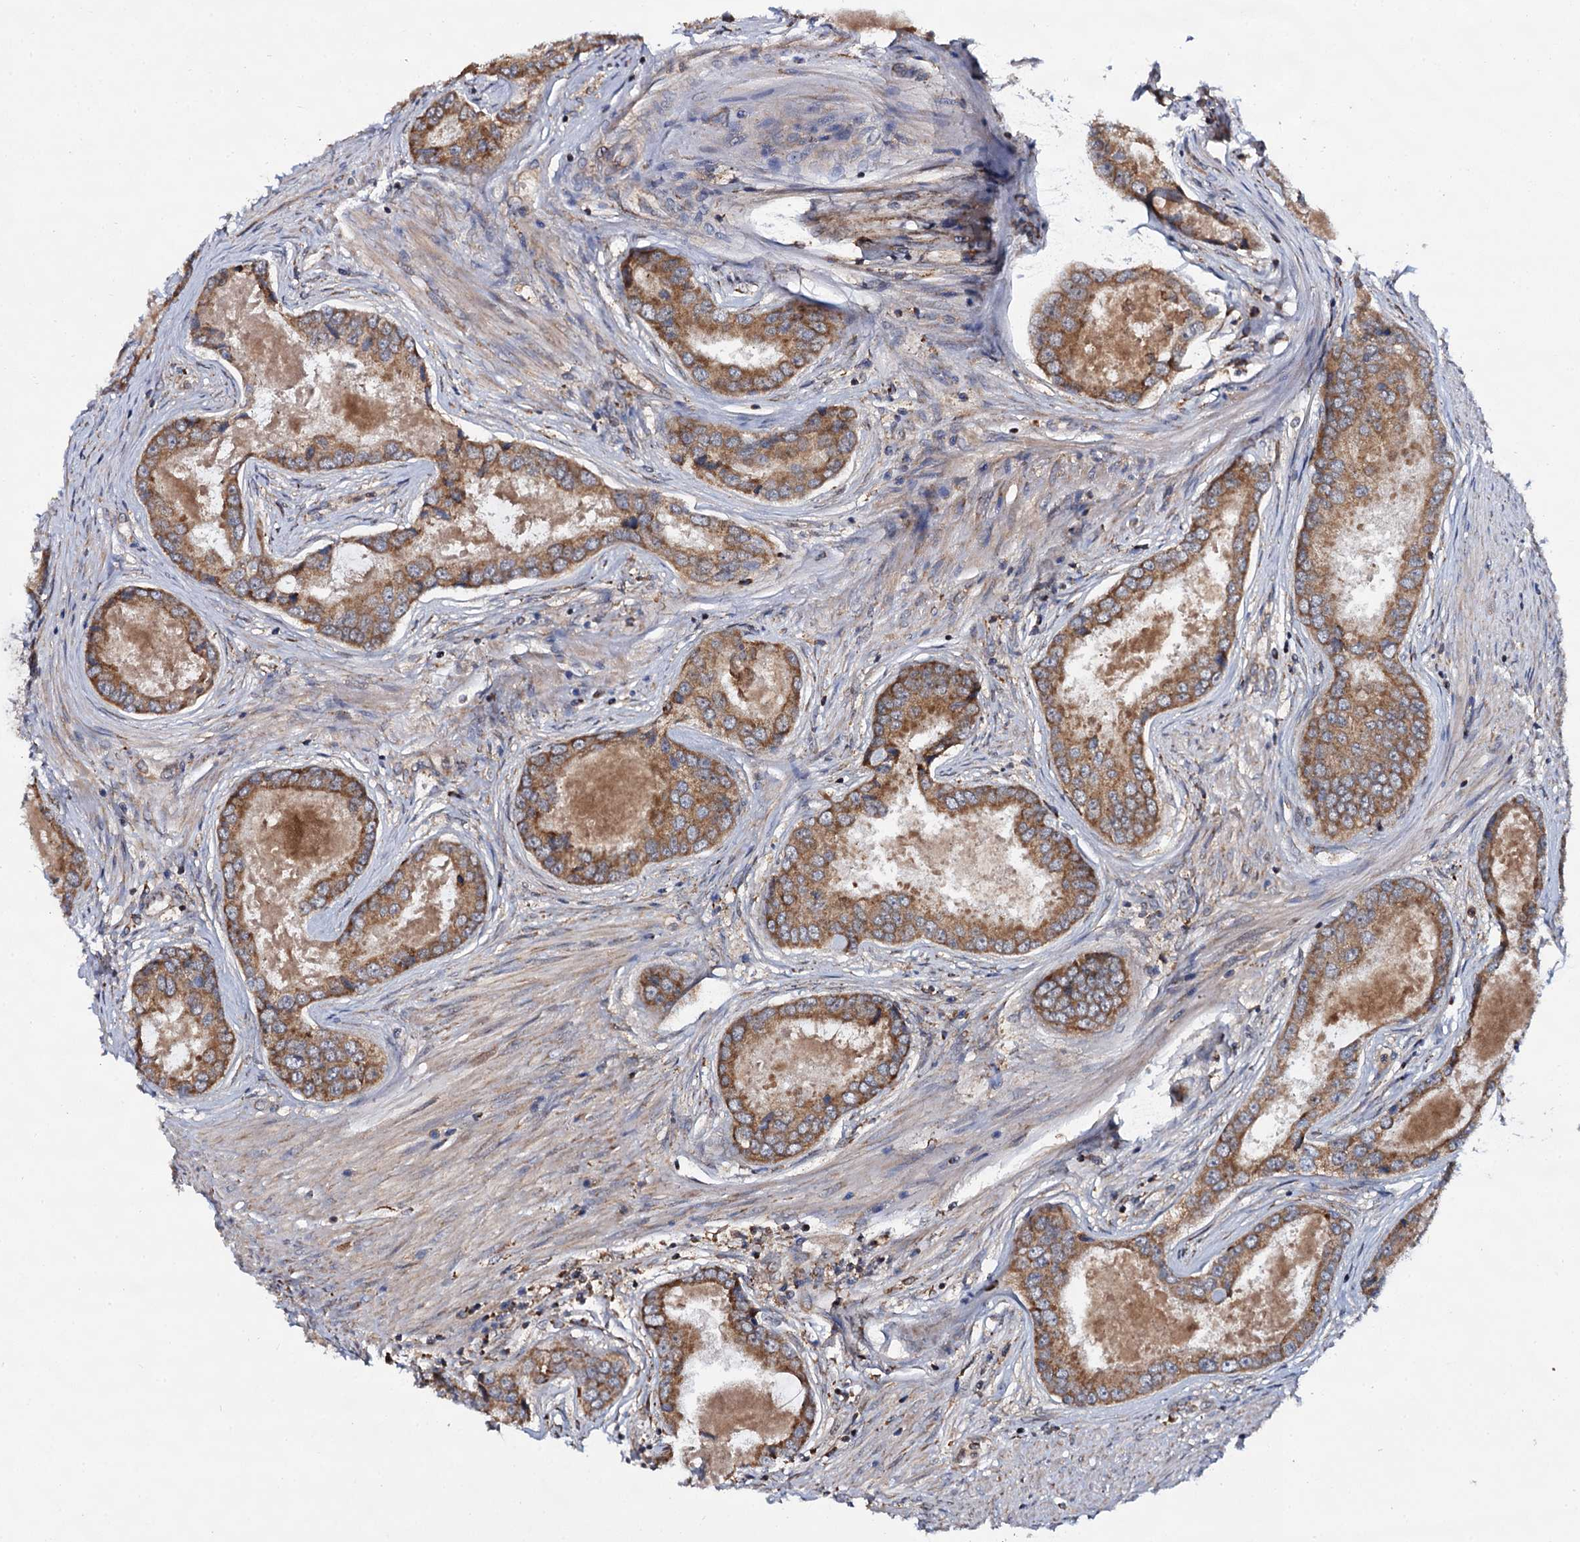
{"staining": {"intensity": "moderate", "quantity": ">75%", "location": "cytoplasmic/membranous"}, "tissue": "prostate cancer", "cell_type": "Tumor cells", "image_type": "cancer", "snomed": [{"axis": "morphology", "description": "Adenocarcinoma, Low grade"}, {"axis": "topography", "description": "Prostate"}], "caption": "Tumor cells exhibit moderate cytoplasmic/membranous positivity in about >75% of cells in adenocarcinoma (low-grade) (prostate).", "gene": "UFM1", "patient": {"sex": "male", "age": 68}}